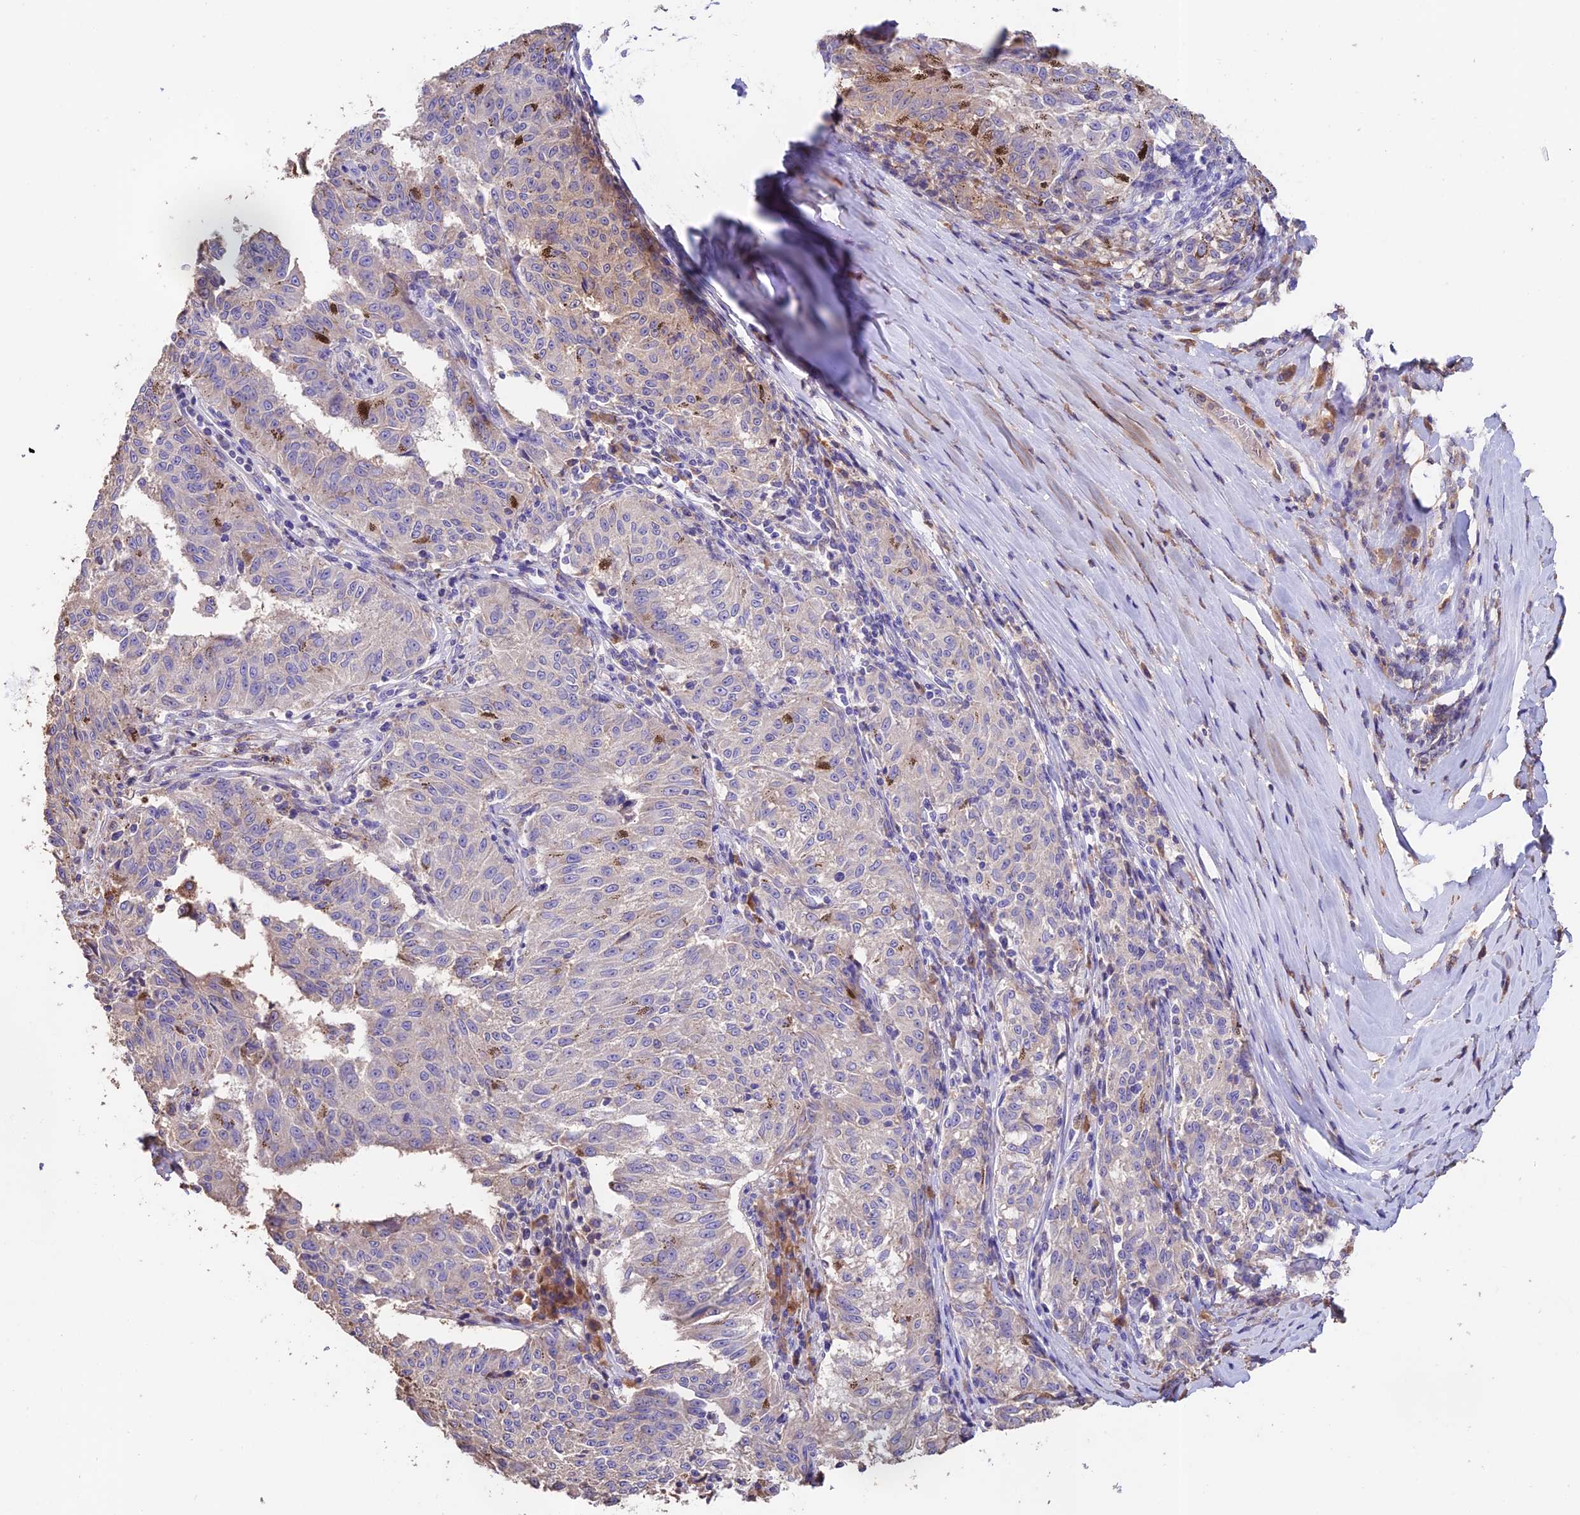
{"staining": {"intensity": "negative", "quantity": "none", "location": "none"}, "tissue": "melanoma", "cell_type": "Tumor cells", "image_type": "cancer", "snomed": [{"axis": "morphology", "description": "Malignant melanoma, NOS"}, {"axis": "topography", "description": "Skin"}], "caption": "Immunohistochemistry (IHC) histopathology image of neoplastic tissue: melanoma stained with DAB (3,3'-diaminobenzidine) reveals no significant protein positivity in tumor cells.", "gene": "EMC3", "patient": {"sex": "female", "age": 72}}